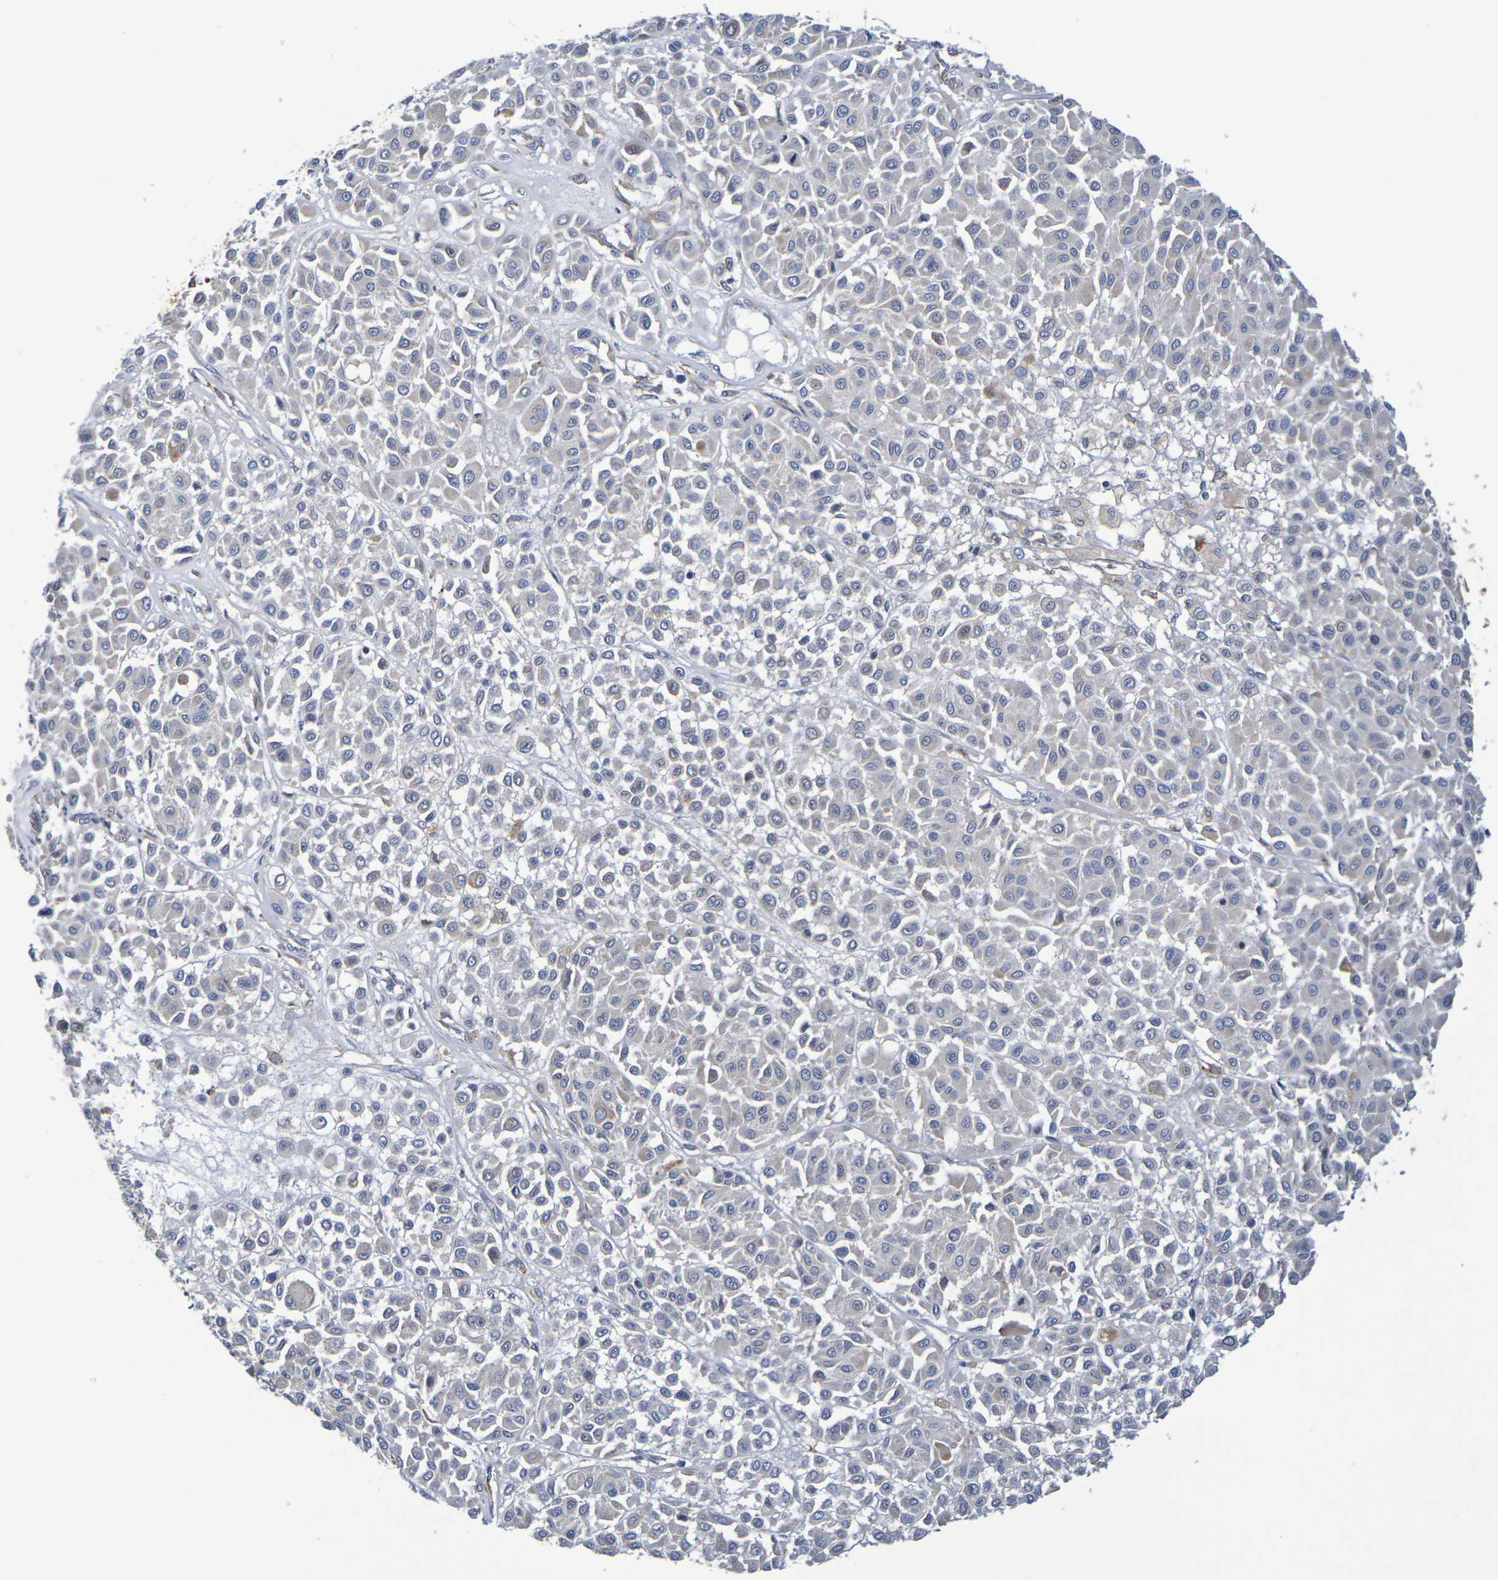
{"staining": {"intensity": "weak", "quantity": "<25%", "location": "cytoplasmic/membranous"}, "tissue": "melanoma", "cell_type": "Tumor cells", "image_type": "cancer", "snomed": [{"axis": "morphology", "description": "Malignant melanoma, Metastatic site"}, {"axis": "topography", "description": "Soft tissue"}], "caption": "A micrograph of human malignant melanoma (metastatic site) is negative for staining in tumor cells.", "gene": "SDC4", "patient": {"sex": "male", "age": 41}}